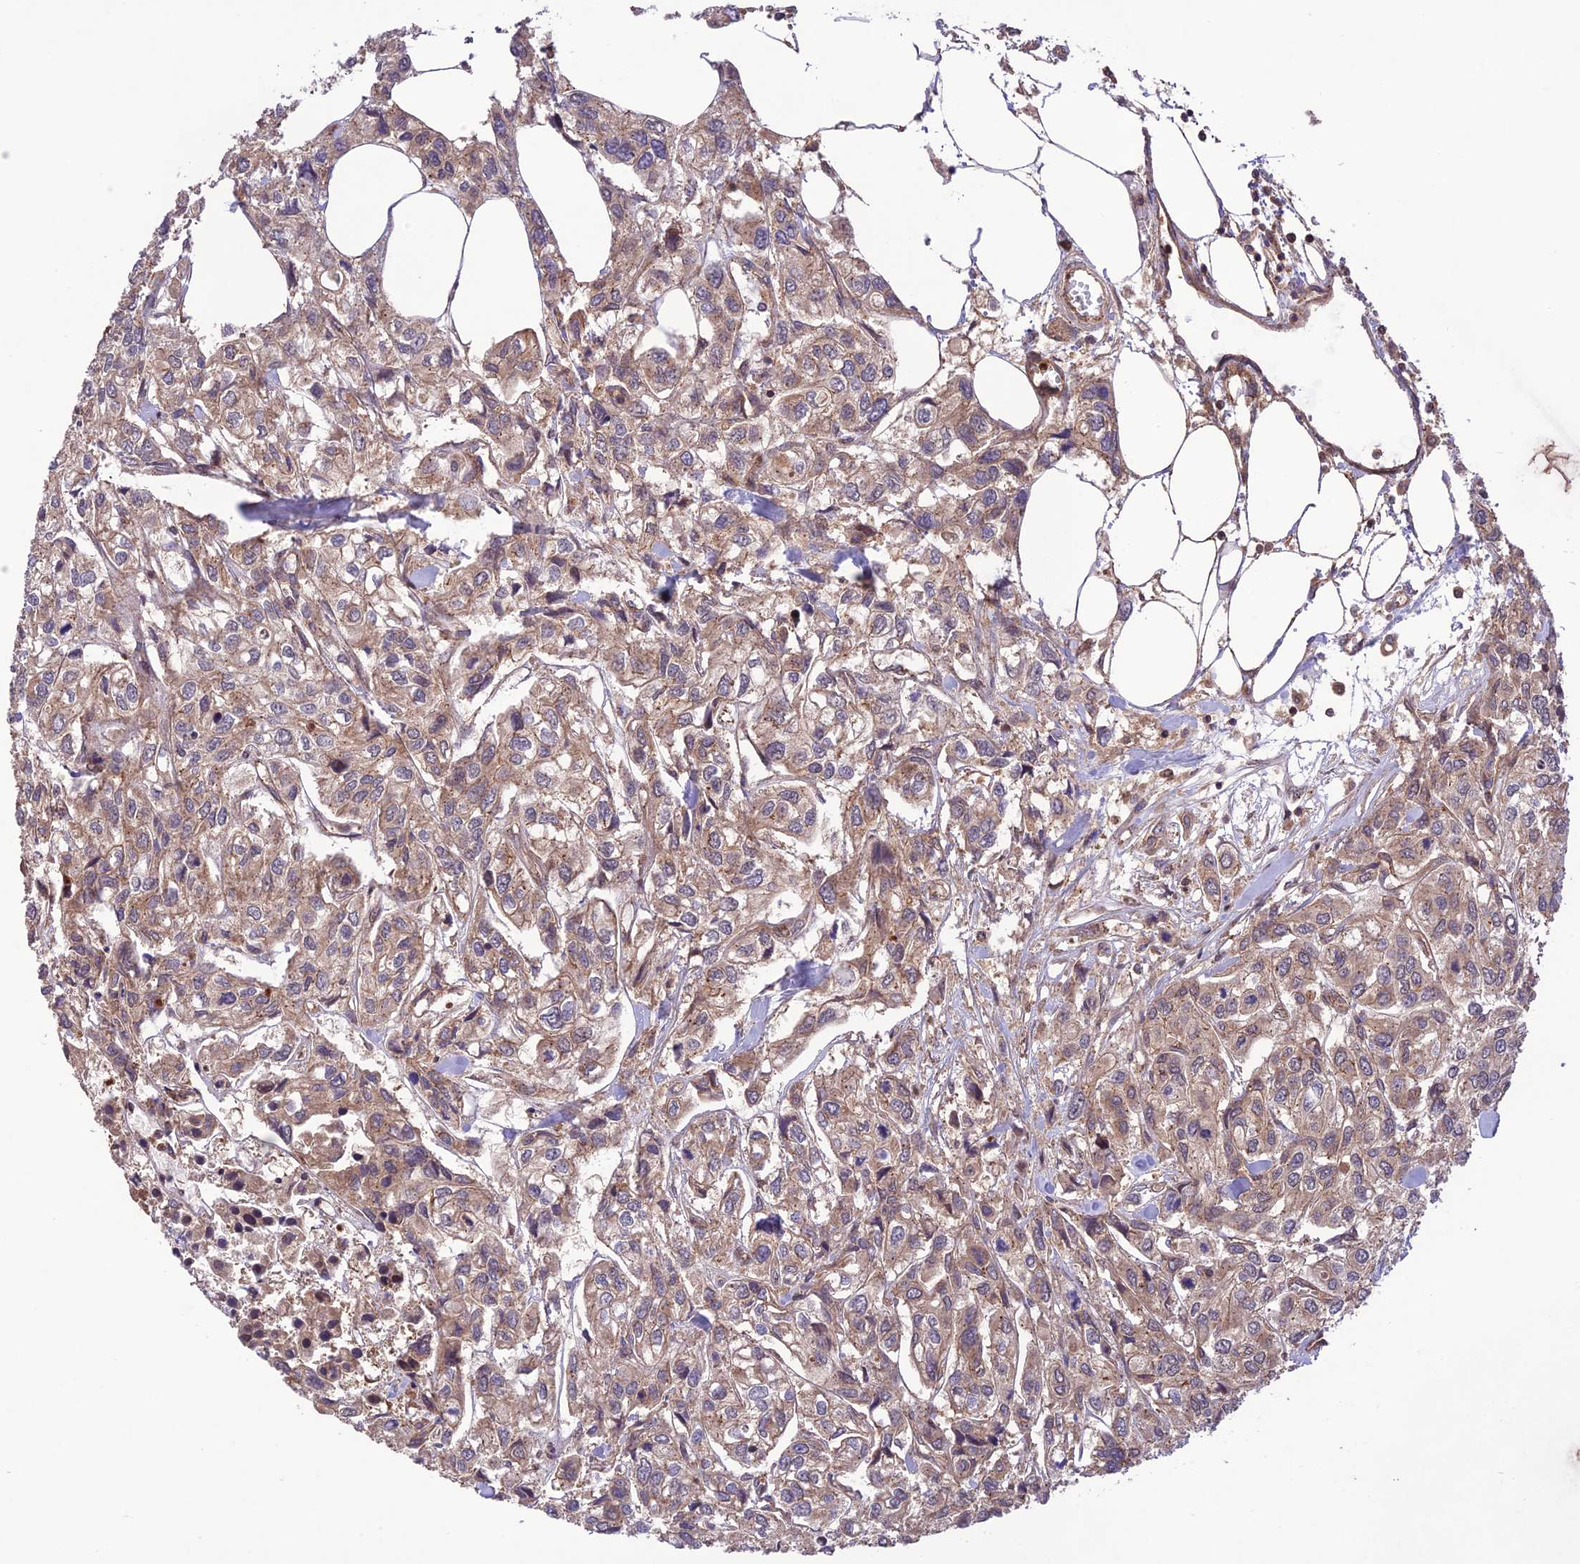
{"staining": {"intensity": "weak", "quantity": ">75%", "location": "cytoplasmic/membranous"}, "tissue": "urothelial cancer", "cell_type": "Tumor cells", "image_type": "cancer", "snomed": [{"axis": "morphology", "description": "Urothelial carcinoma, High grade"}, {"axis": "topography", "description": "Urinary bladder"}], "caption": "Urothelial carcinoma (high-grade) tissue exhibits weak cytoplasmic/membranous positivity in approximately >75% of tumor cells, visualized by immunohistochemistry. Using DAB (brown) and hematoxylin (blue) stains, captured at high magnification using brightfield microscopy.", "gene": "FCHSD1", "patient": {"sex": "male", "age": 67}}